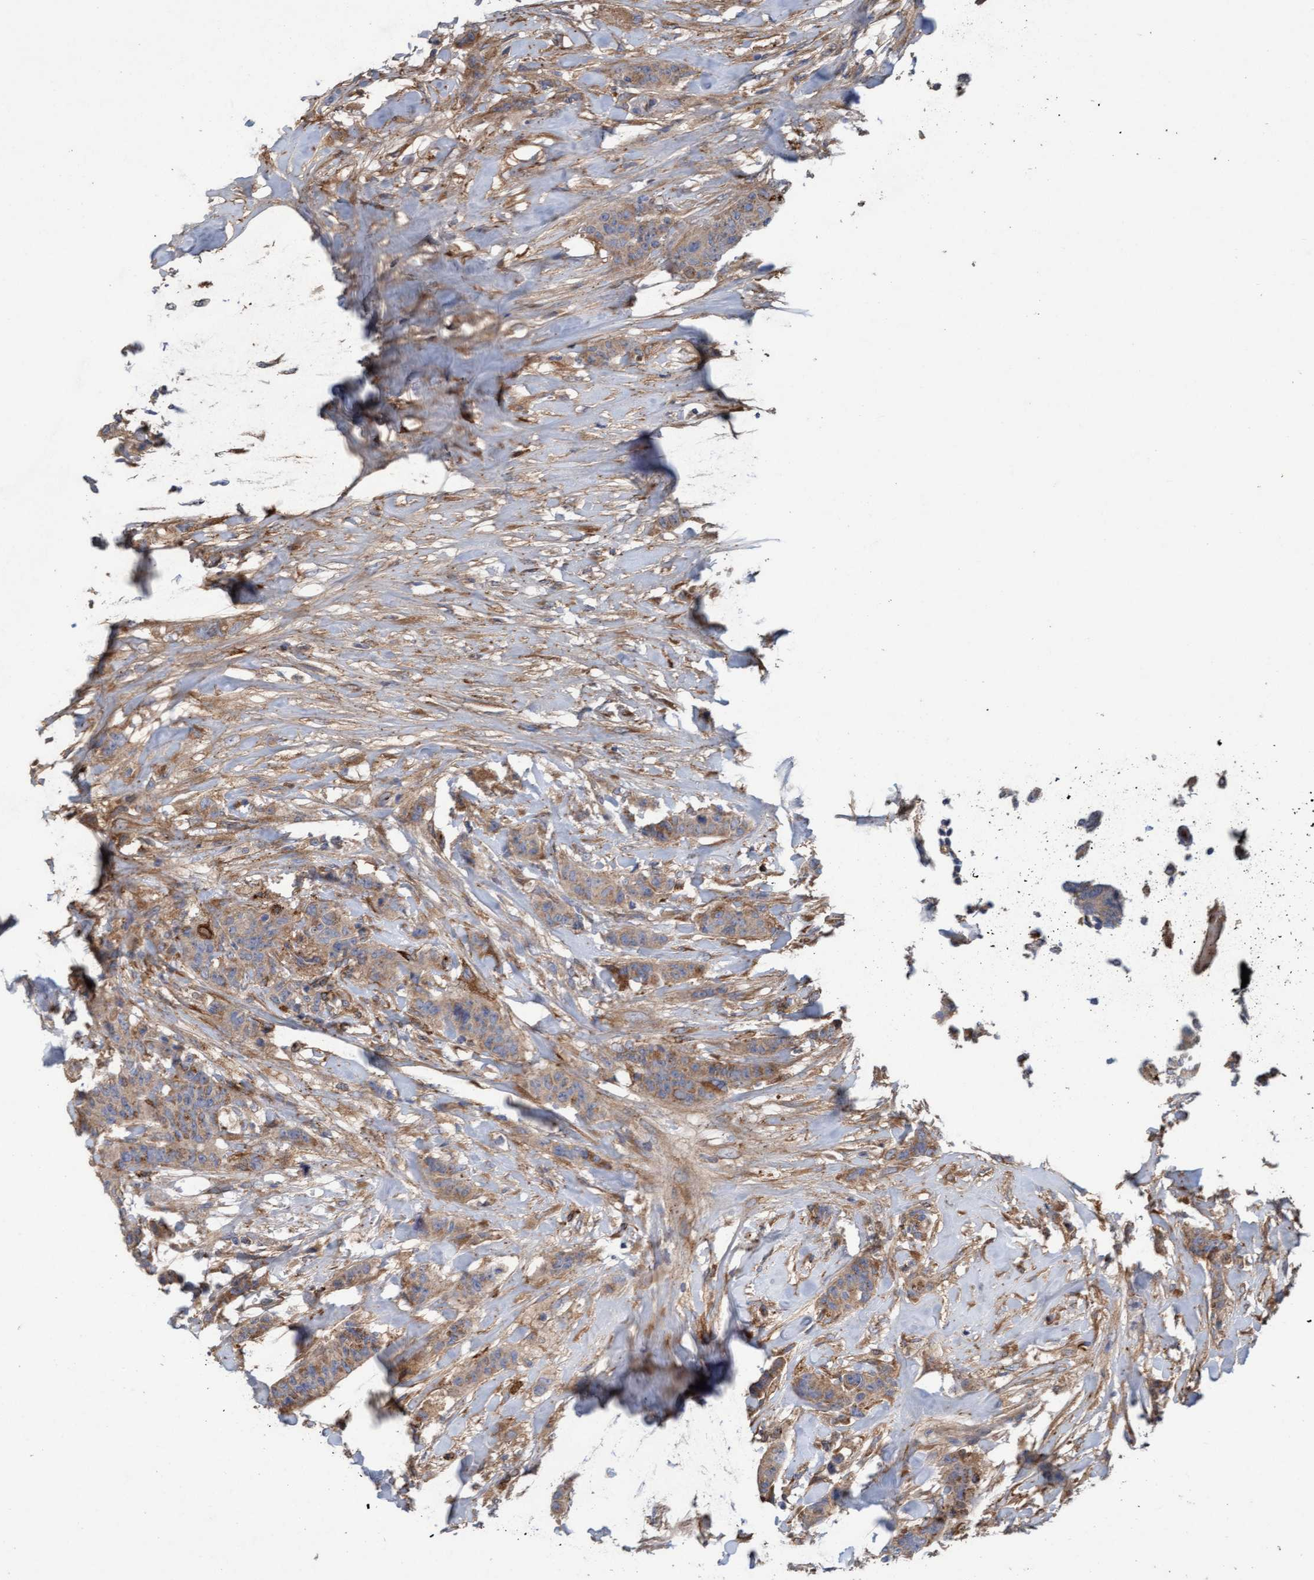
{"staining": {"intensity": "moderate", "quantity": ">75%", "location": "cytoplasmic/membranous"}, "tissue": "breast cancer", "cell_type": "Tumor cells", "image_type": "cancer", "snomed": [{"axis": "morphology", "description": "Normal tissue, NOS"}, {"axis": "morphology", "description": "Duct carcinoma"}, {"axis": "topography", "description": "Breast"}], "caption": "Breast intraductal carcinoma tissue shows moderate cytoplasmic/membranous expression in about >75% of tumor cells (DAB (3,3'-diaminobenzidine) IHC, brown staining for protein, blue staining for nuclei).", "gene": "DDHD2", "patient": {"sex": "female", "age": 40}}